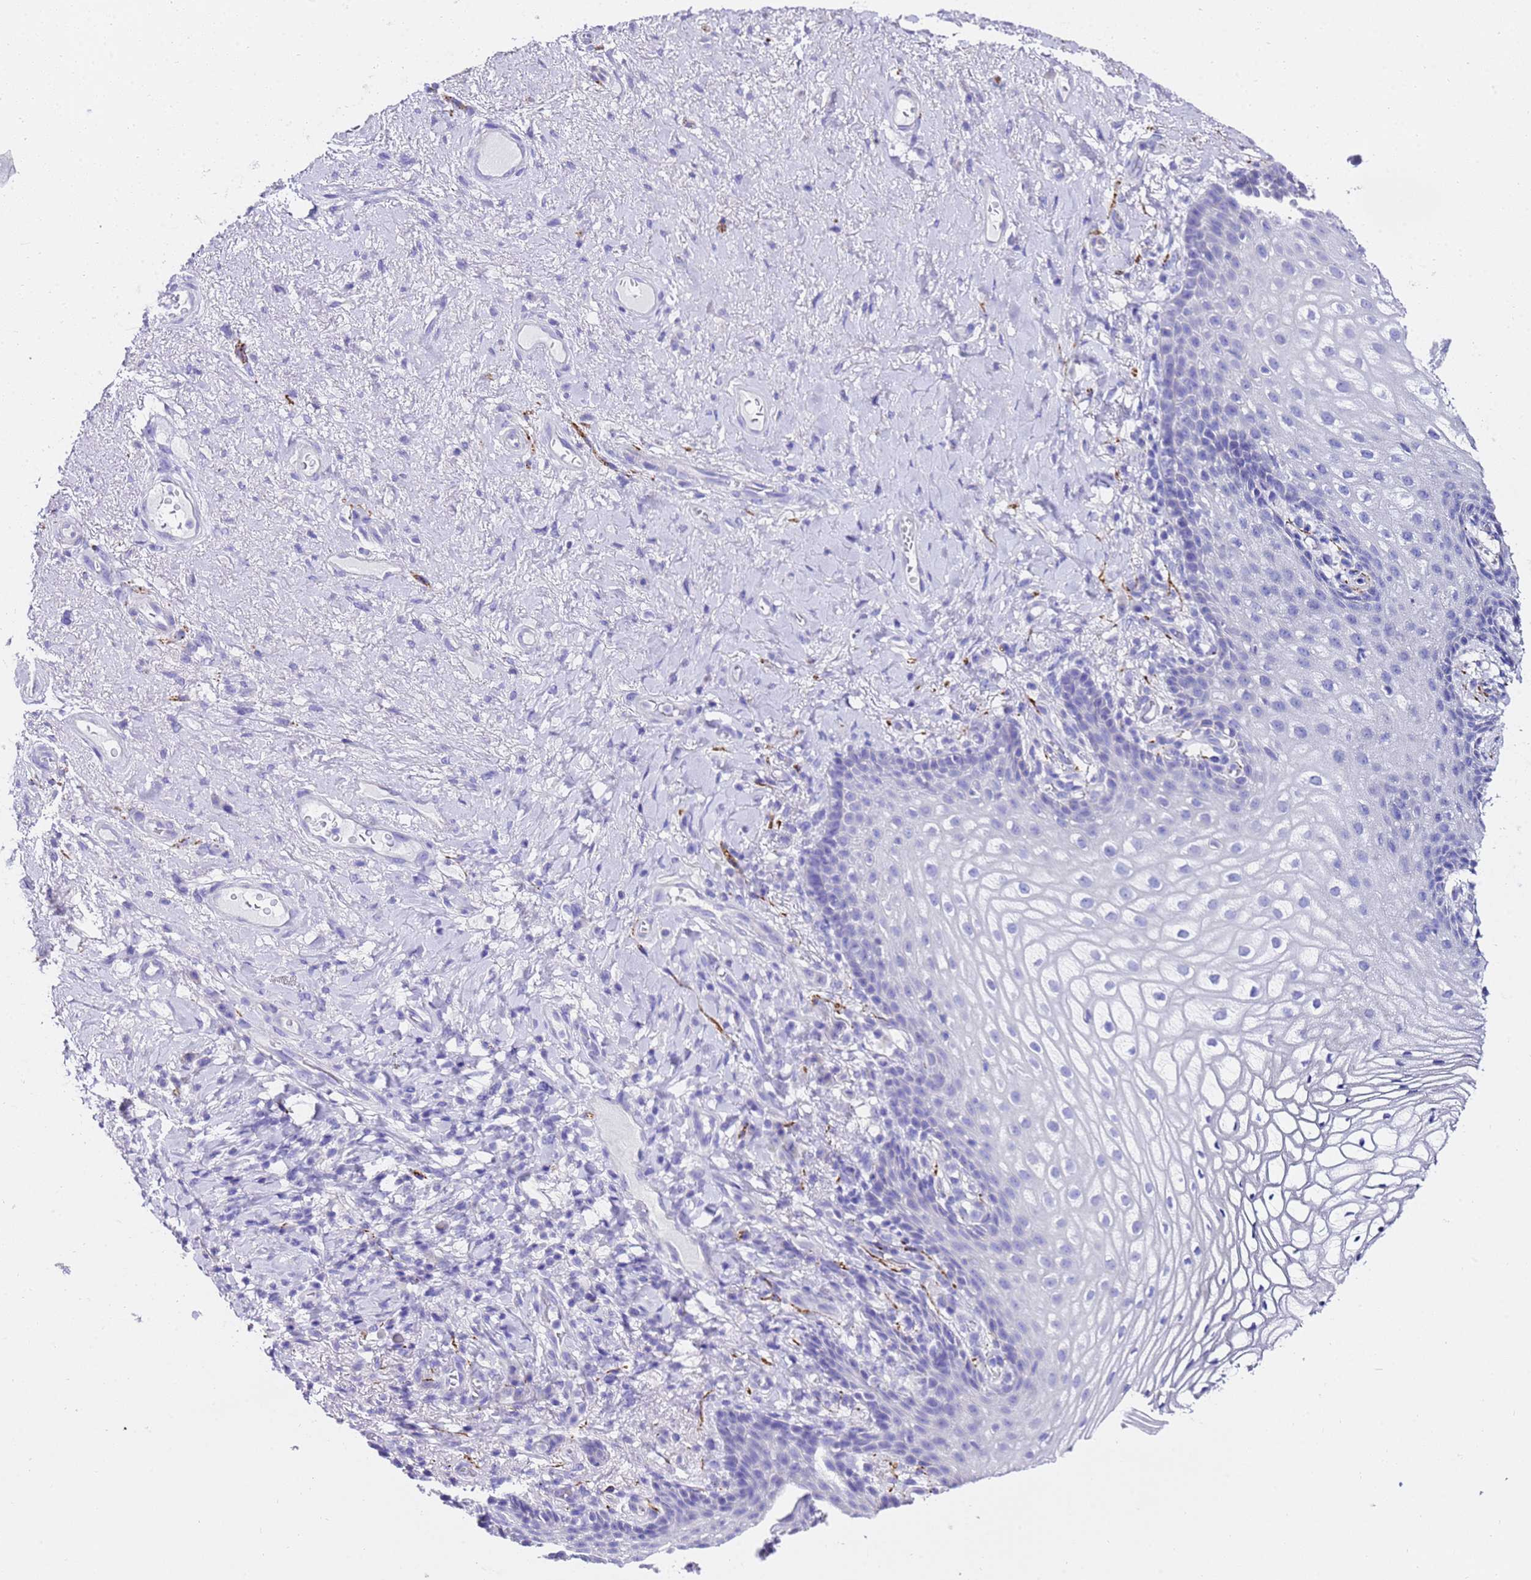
{"staining": {"intensity": "negative", "quantity": "none", "location": "none"}, "tissue": "vagina", "cell_type": "Squamous epithelial cells", "image_type": "normal", "snomed": [{"axis": "morphology", "description": "Normal tissue, NOS"}, {"axis": "topography", "description": "Vagina"}], "caption": "Squamous epithelial cells are negative for protein expression in unremarkable human vagina. (IHC, brightfield microscopy, high magnification).", "gene": "FAM72A", "patient": {"sex": "female", "age": 60}}